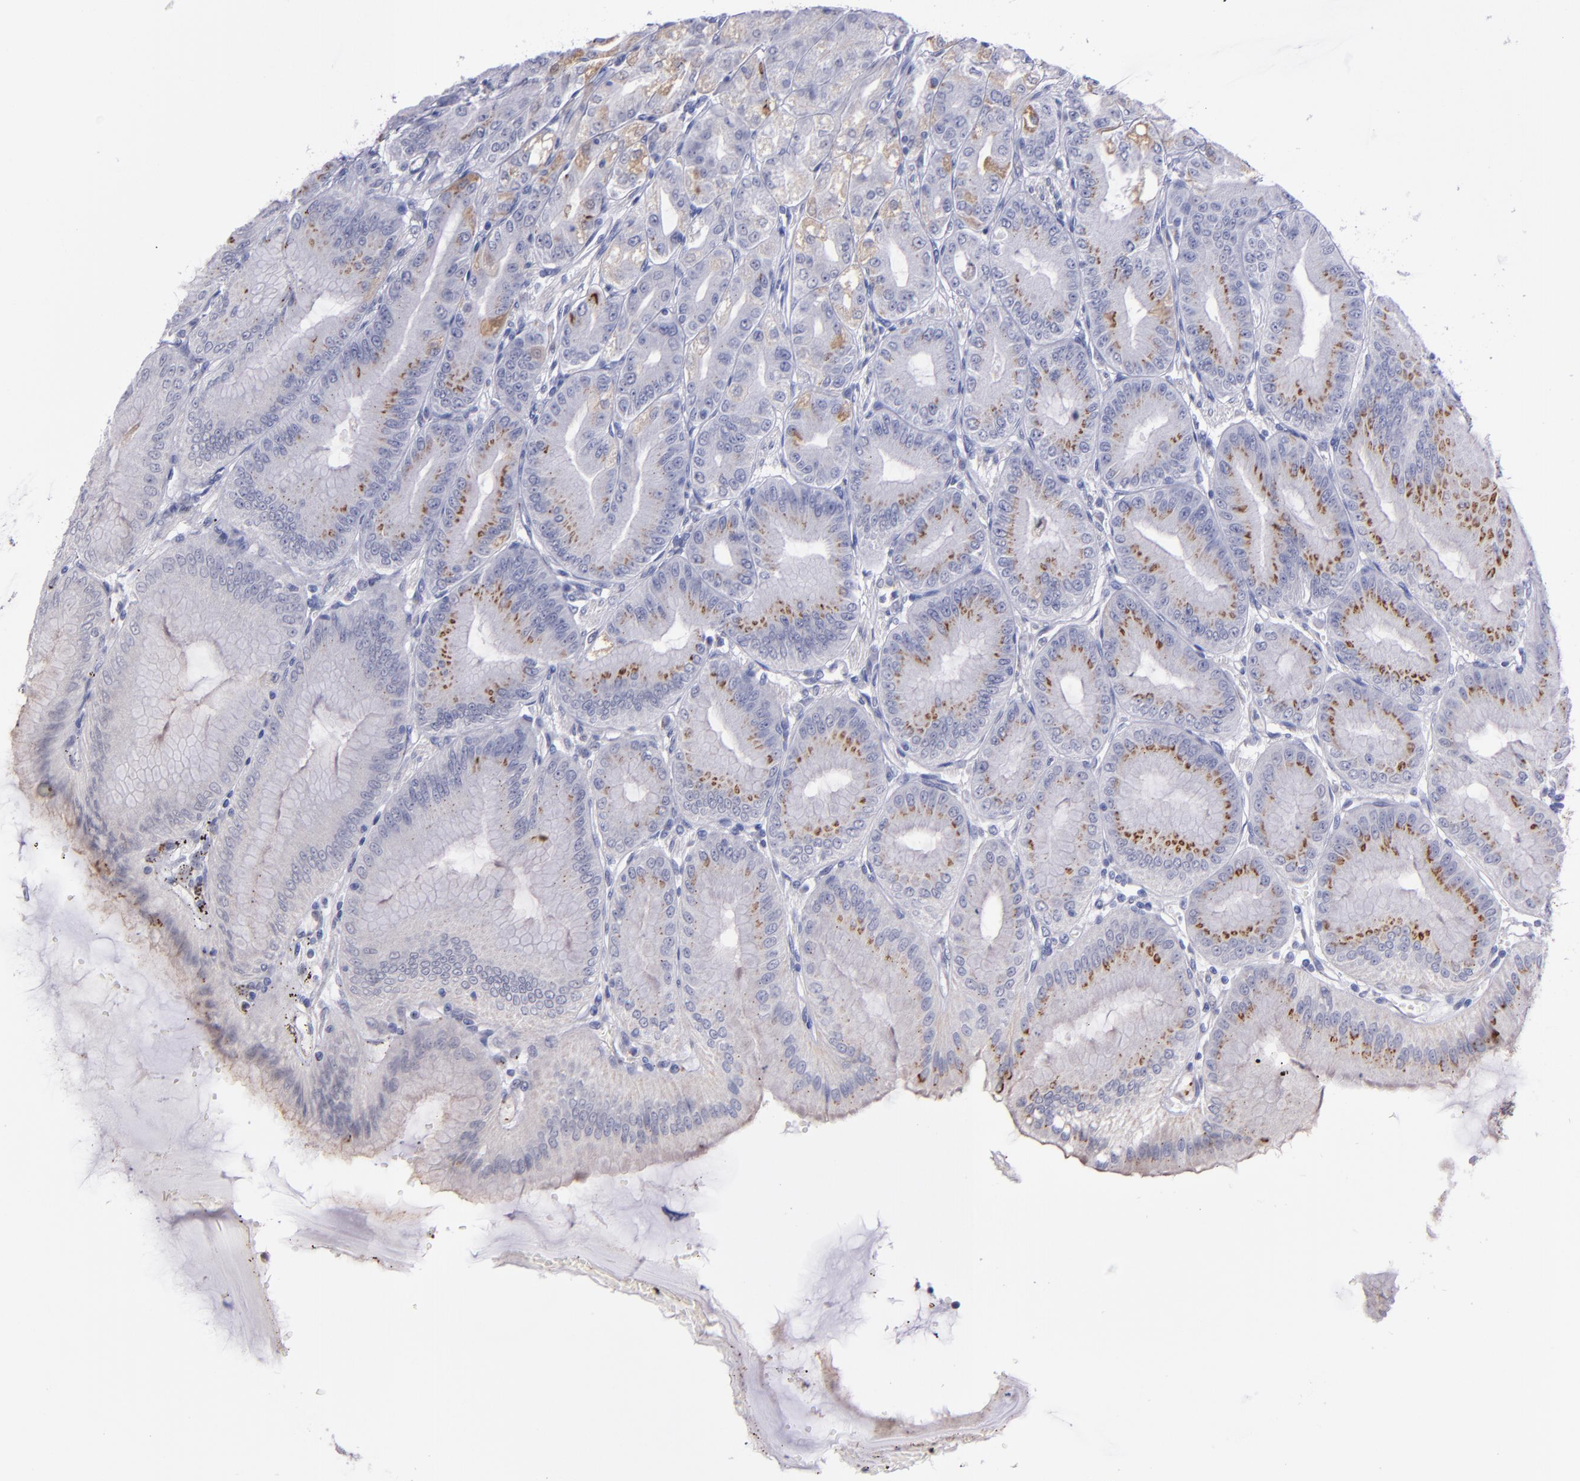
{"staining": {"intensity": "strong", "quantity": ">75%", "location": "cytoplasmic/membranous"}, "tissue": "stomach", "cell_type": "Glandular cells", "image_type": "normal", "snomed": [{"axis": "morphology", "description": "Normal tissue, NOS"}, {"axis": "topography", "description": "Stomach, lower"}], "caption": "A high-resolution micrograph shows immunohistochemistry staining of benign stomach, which displays strong cytoplasmic/membranous staining in about >75% of glandular cells. Using DAB (3,3'-diaminobenzidine) (brown) and hematoxylin (blue) stains, captured at high magnification using brightfield microscopy.", "gene": "RAB41", "patient": {"sex": "male", "age": 71}}